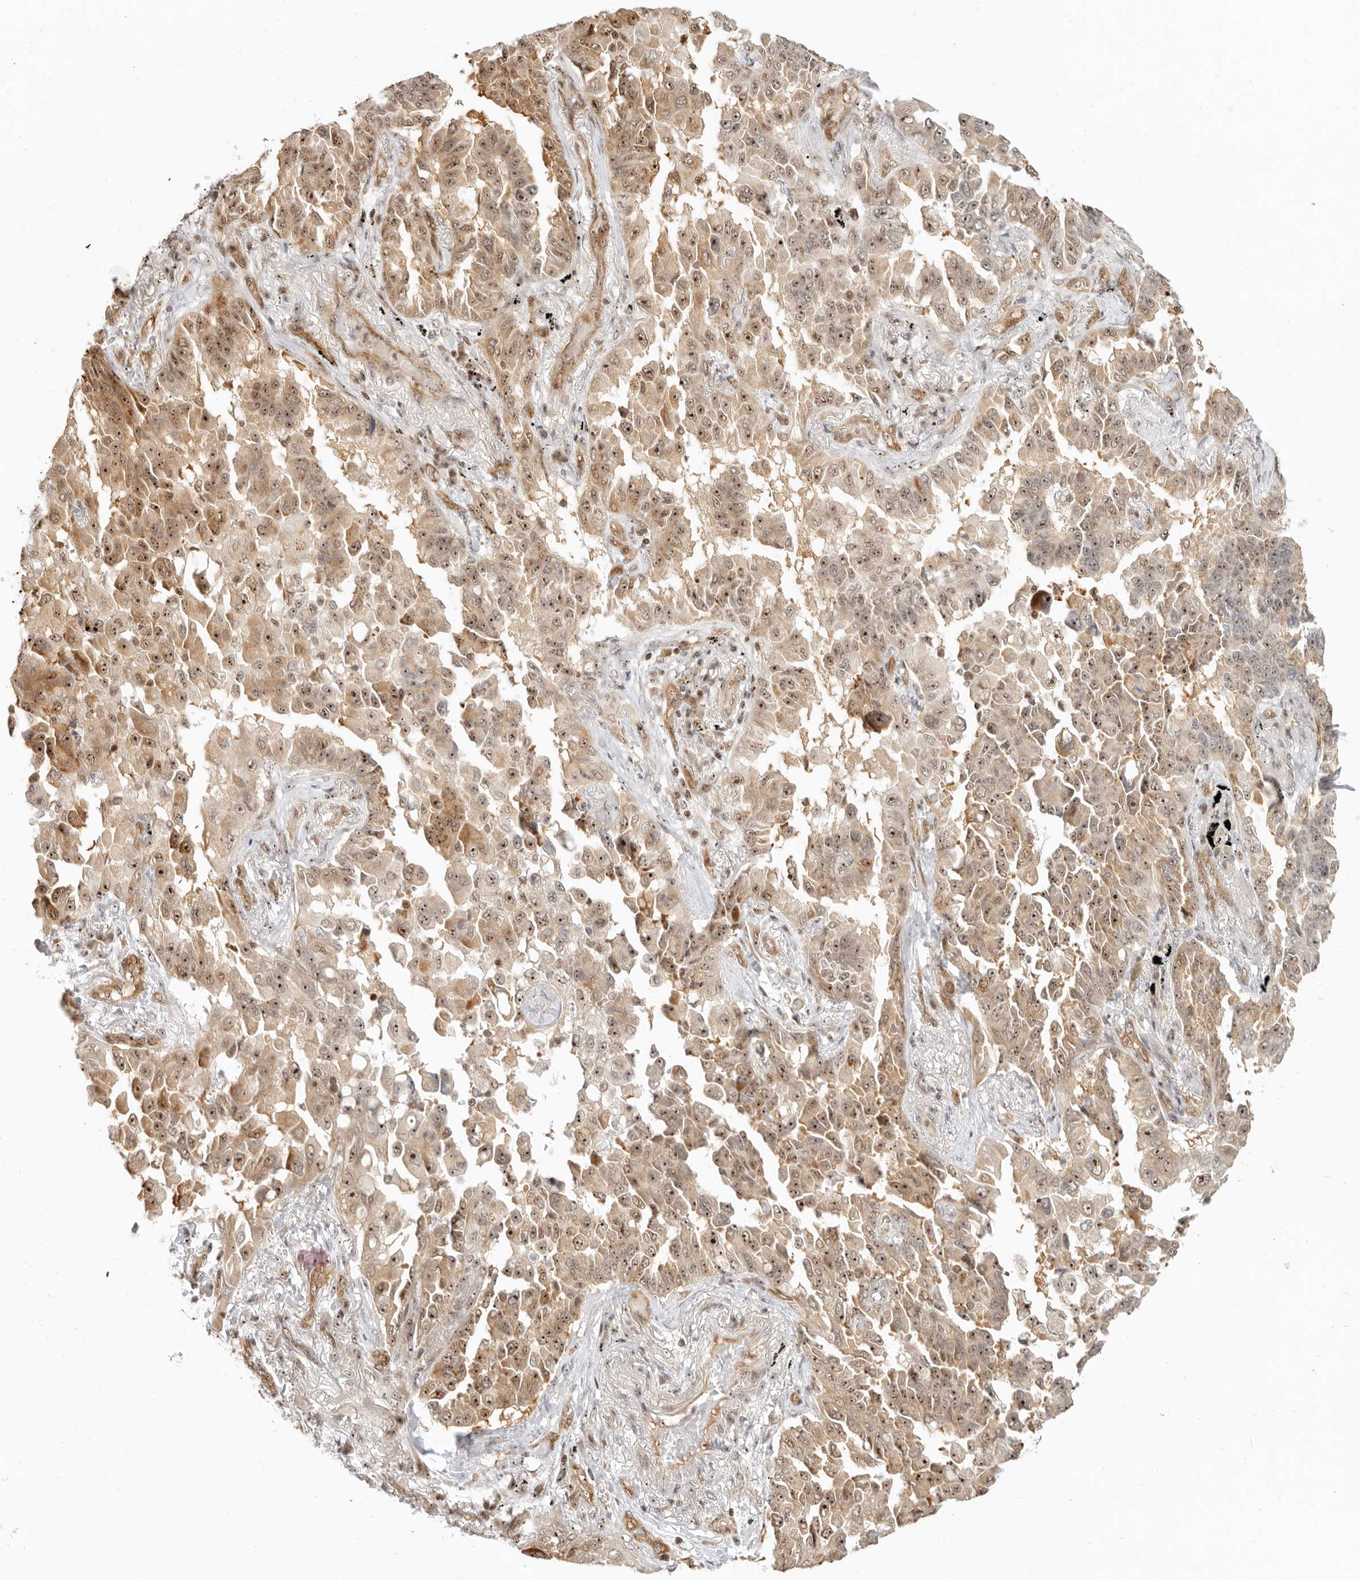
{"staining": {"intensity": "moderate", "quantity": ">75%", "location": "cytoplasmic/membranous,nuclear"}, "tissue": "lung cancer", "cell_type": "Tumor cells", "image_type": "cancer", "snomed": [{"axis": "morphology", "description": "Adenocarcinoma, NOS"}, {"axis": "topography", "description": "Lung"}], "caption": "A micrograph showing moderate cytoplasmic/membranous and nuclear positivity in approximately >75% of tumor cells in lung adenocarcinoma, as visualized by brown immunohistochemical staining.", "gene": "BAP1", "patient": {"sex": "female", "age": 67}}